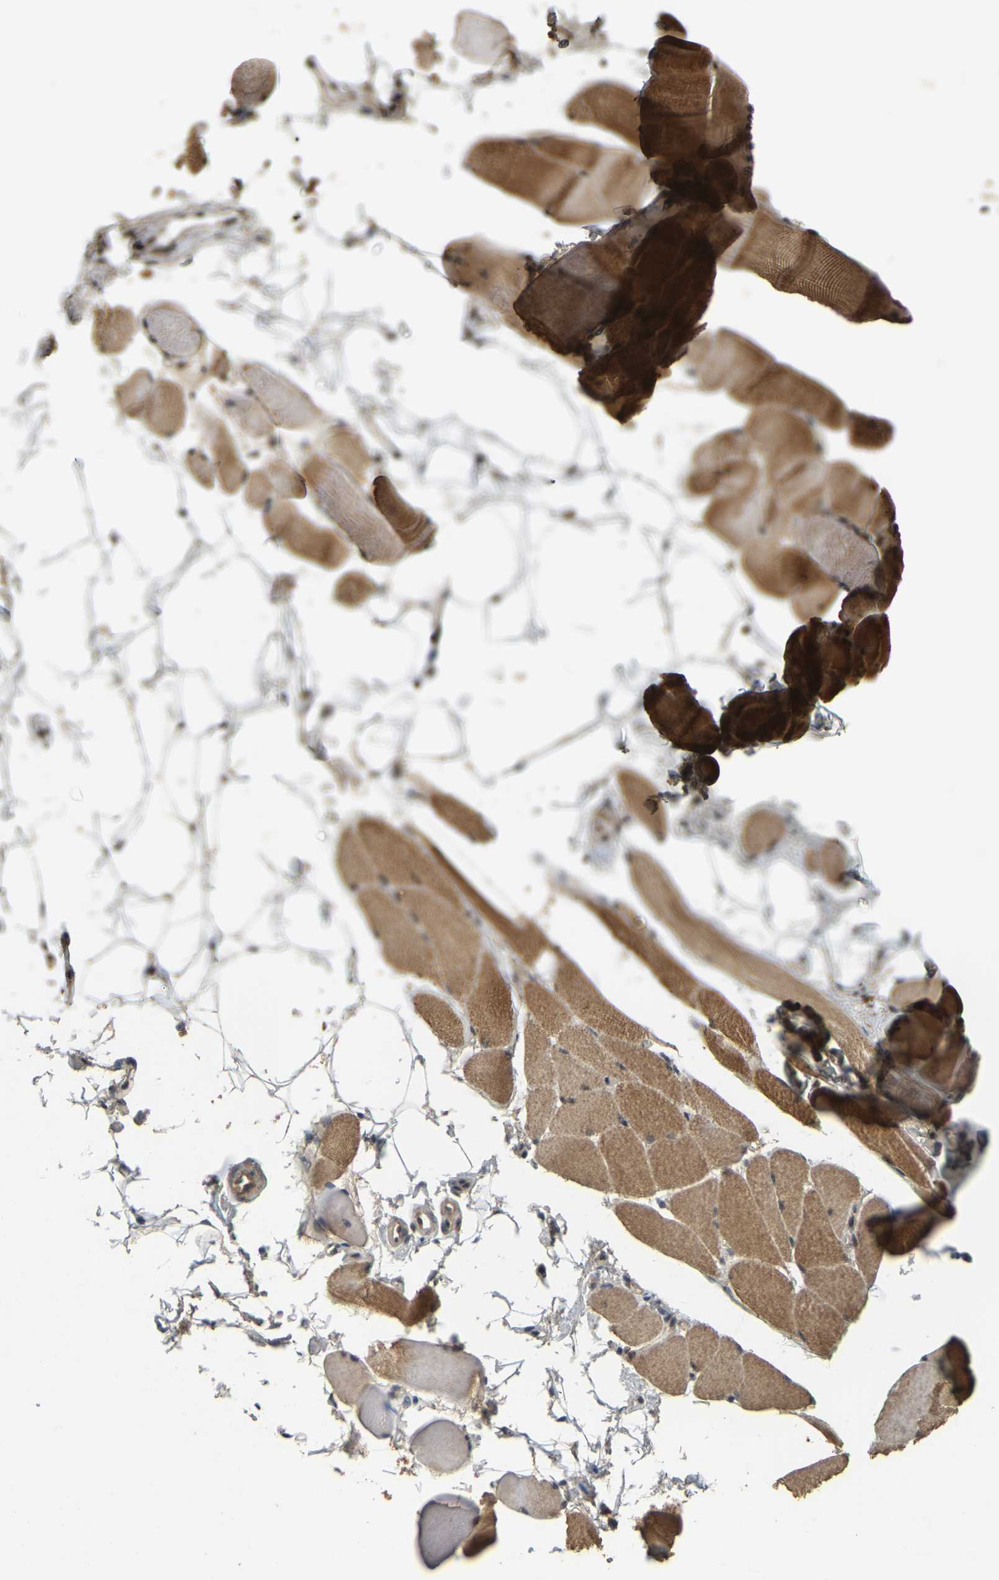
{"staining": {"intensity": "moderate", "quantity": "25%-75%", "location": "cytoplasmic/membranous"}, "tissue": "skeletal muscle", "cell_type": "Myocytes", "image_type": "normal", "snomed": [{"axis": "morphology", "description": "Normal tissue, NOS"}, {"axis": "topography", "description": "Skeletal muscle"}, {"axis": "topography", "description": "Peripheral nerve tissue"}], "caption": "Protein staining of unremarkable skeletal muscle demonstrates moderate cytoplasmic/membranous positivity in approximately 25%-75% of myocytes. Nuclei are stained in blue.", "gene": "BRF2", "patient": {"sex": "female", "age": 84}}